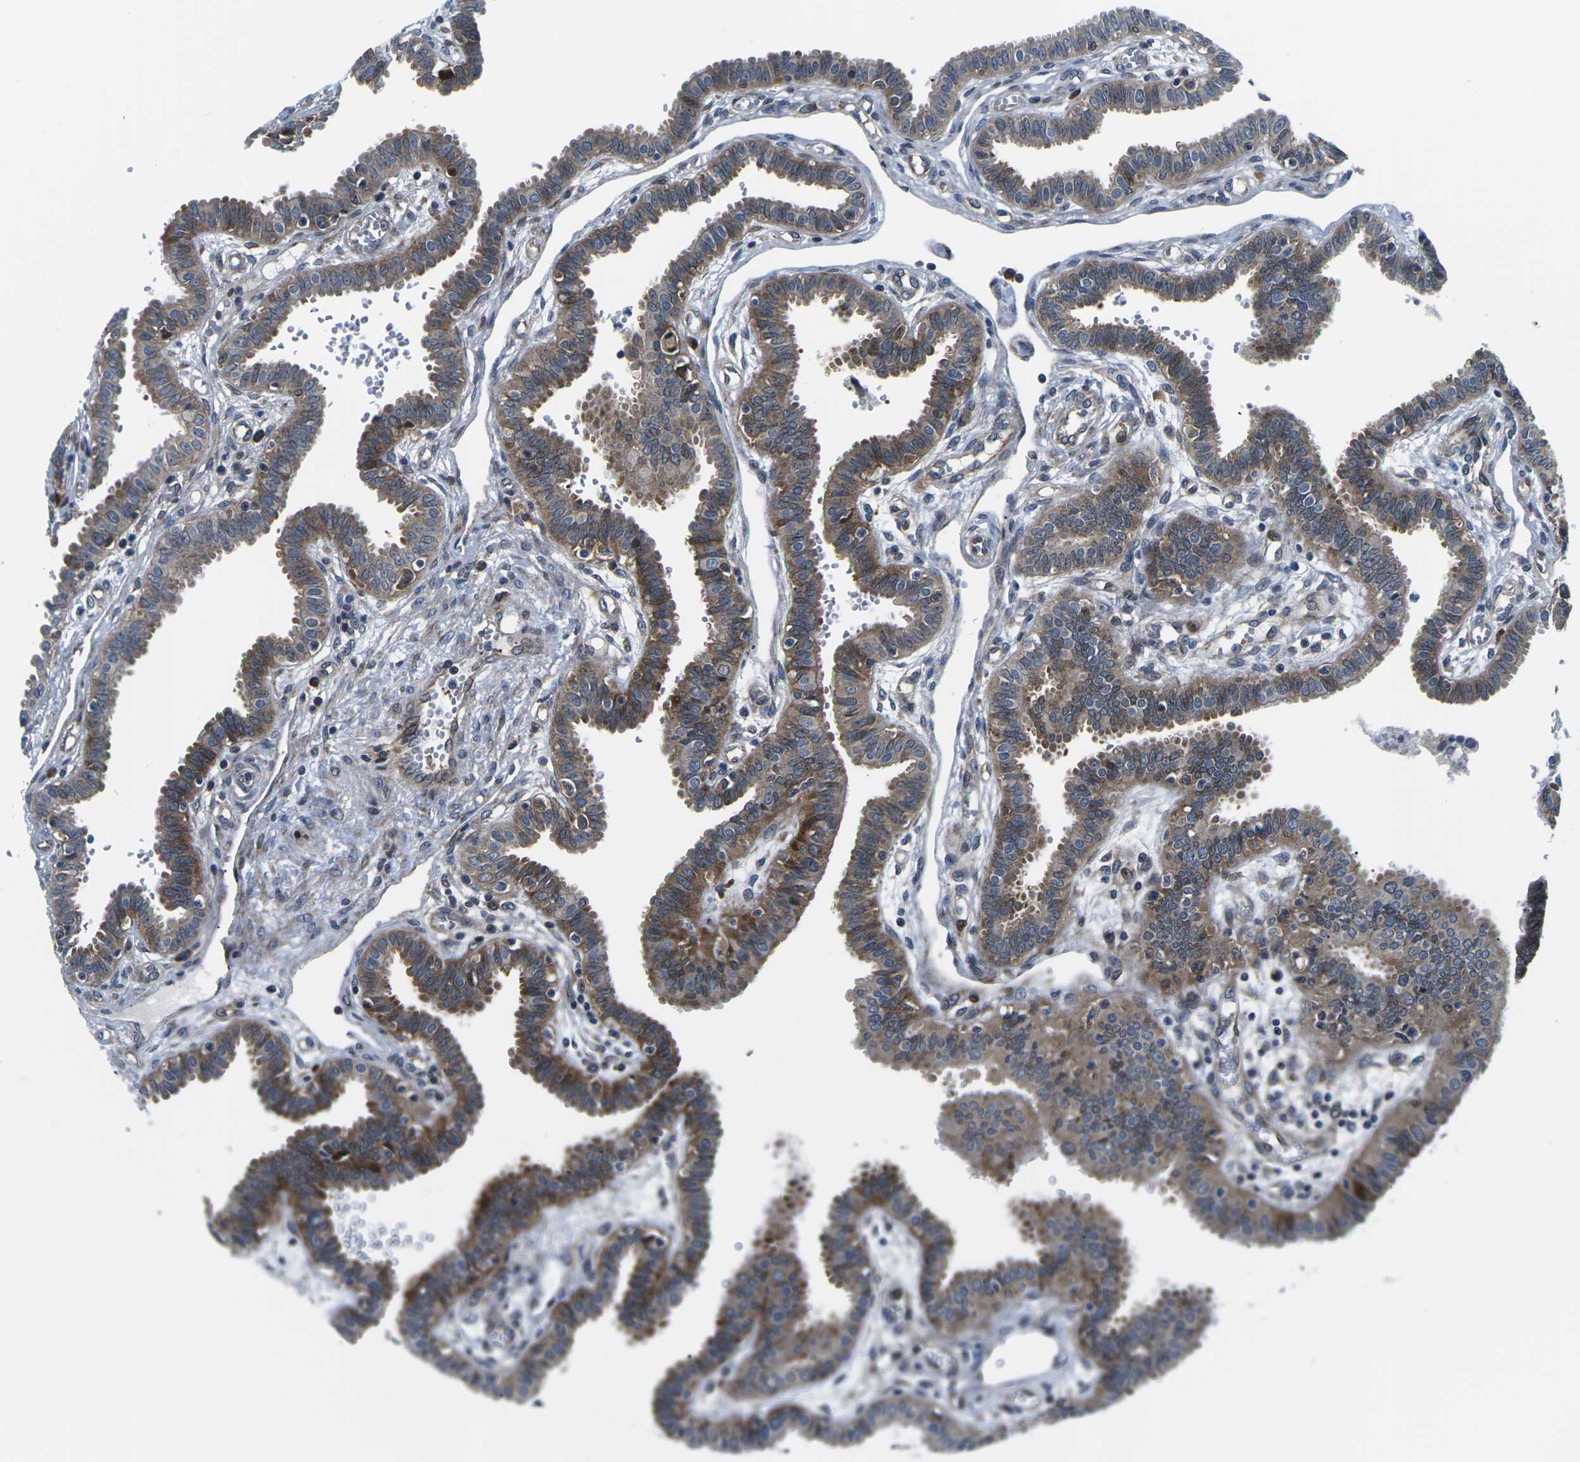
{"staining": {"intensity": "moderate", "quantity": ">75%", "location": "cytoplasmic/membranous"}, "tissue": "fallopian tube", "cell_type": "Glandular cells", "image_type": "normal", "snomed": [{"axis": "morphology", "description": "Normal tissue, NOS"}, {"axis": "topography", "description": "Fallopian tube"}], "caption": "Protein staining demonstrates moderate cytoplasmic/membranous positivity in approximately >75% of glandular cells in unremarkable fallopian tube.", "gene": "EIF4E", "patient": {"sex": "female", "age": 32}}